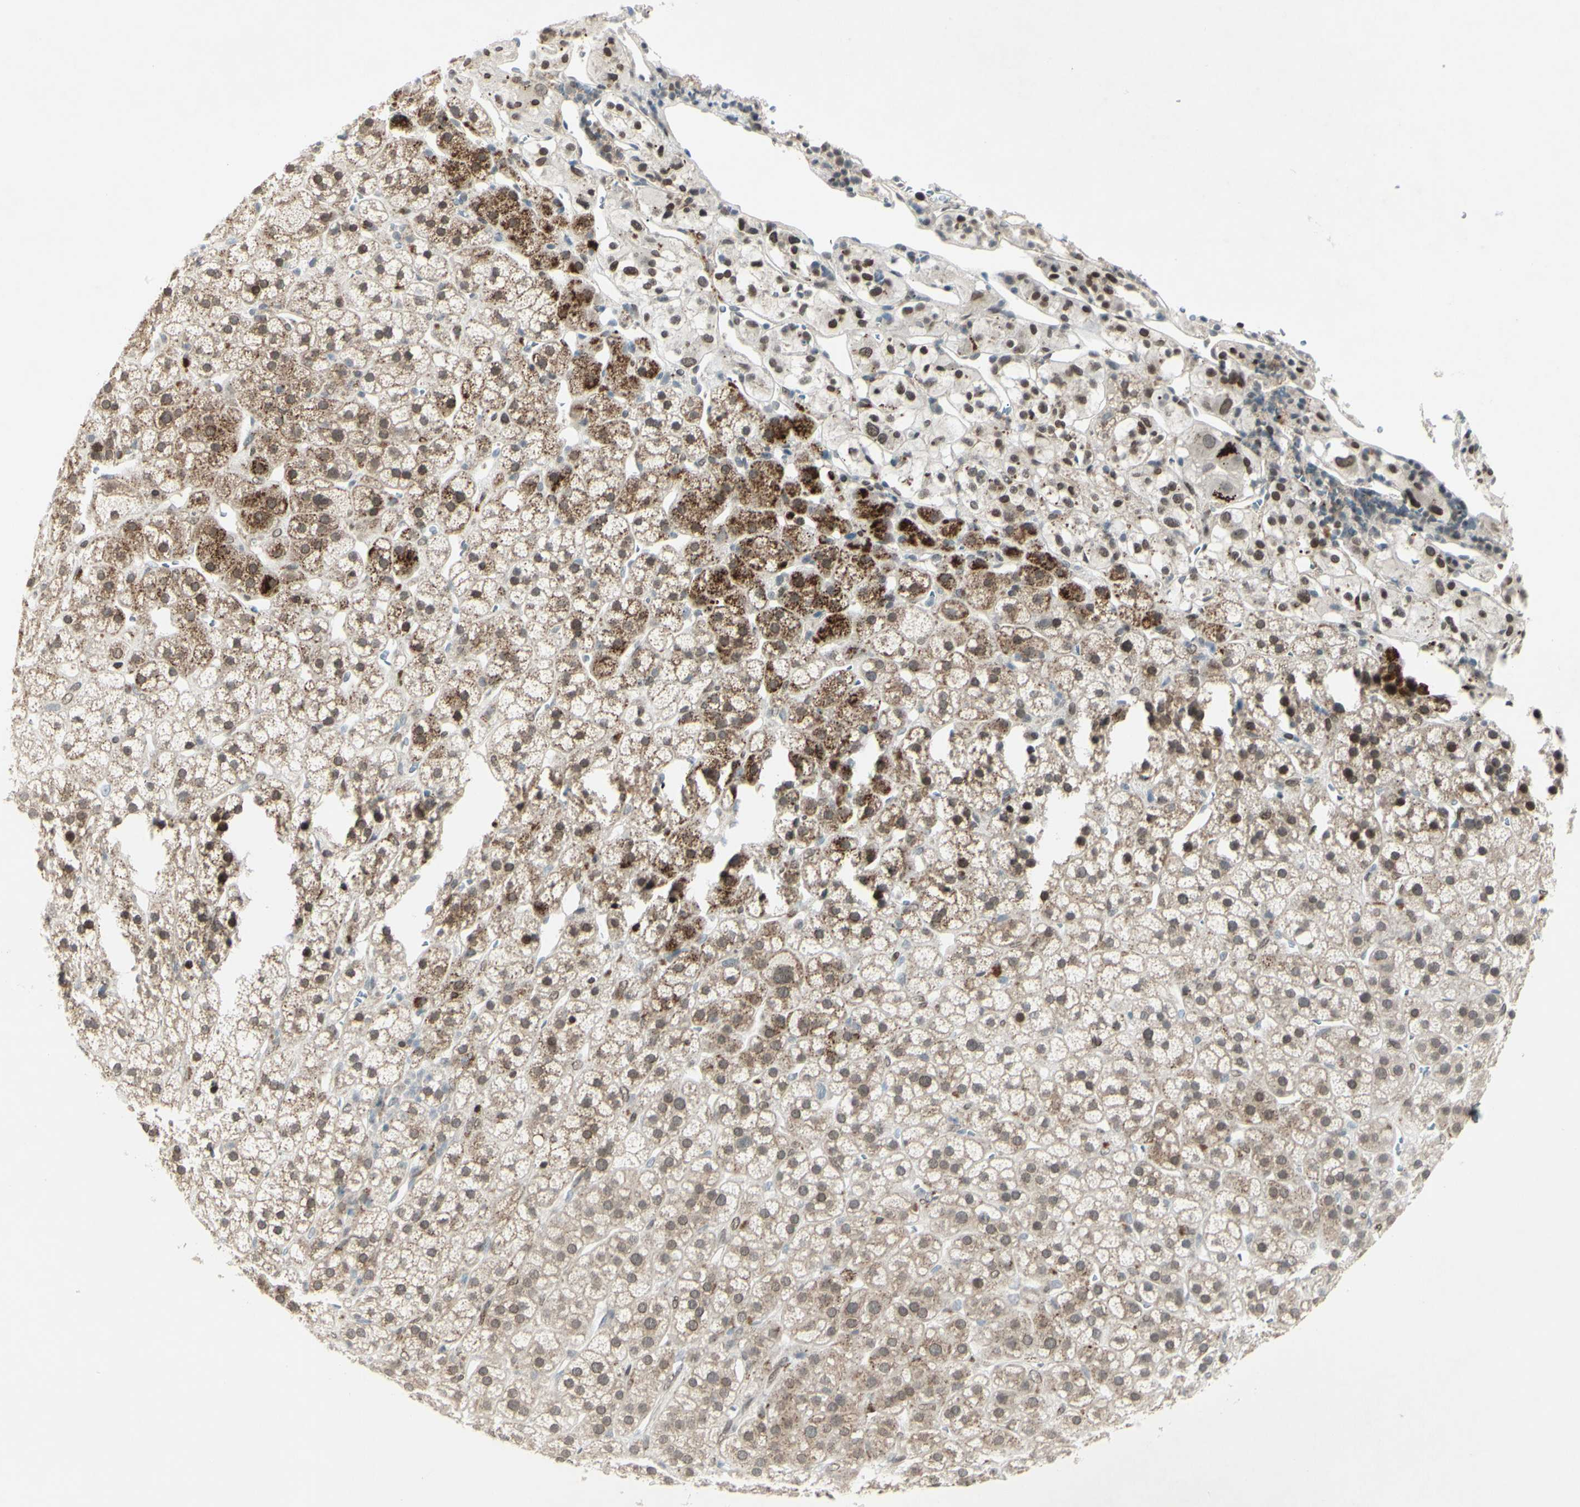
{"staining": {"intensity": "moderate", "quantity": ">75%", "location": "cytoplasmic/membranous"}, "tissue": "adrenal gland", "cell_type": "Glandular cells", "image_type": "normal", "snomed": [{"axis": "morphology", "description": "Normal tissue, NOS"}, {"axis": "topography", "description": "Adrenal gland"}], "caption": "A brown stain shows moderate cytoplasmic/membranous positivity of a protein in glandular cells of normal adrenal gland. Nuclei are stained in blue.", "gene": "FGFR2", "patient": {"sex": "male", "age": 56}}